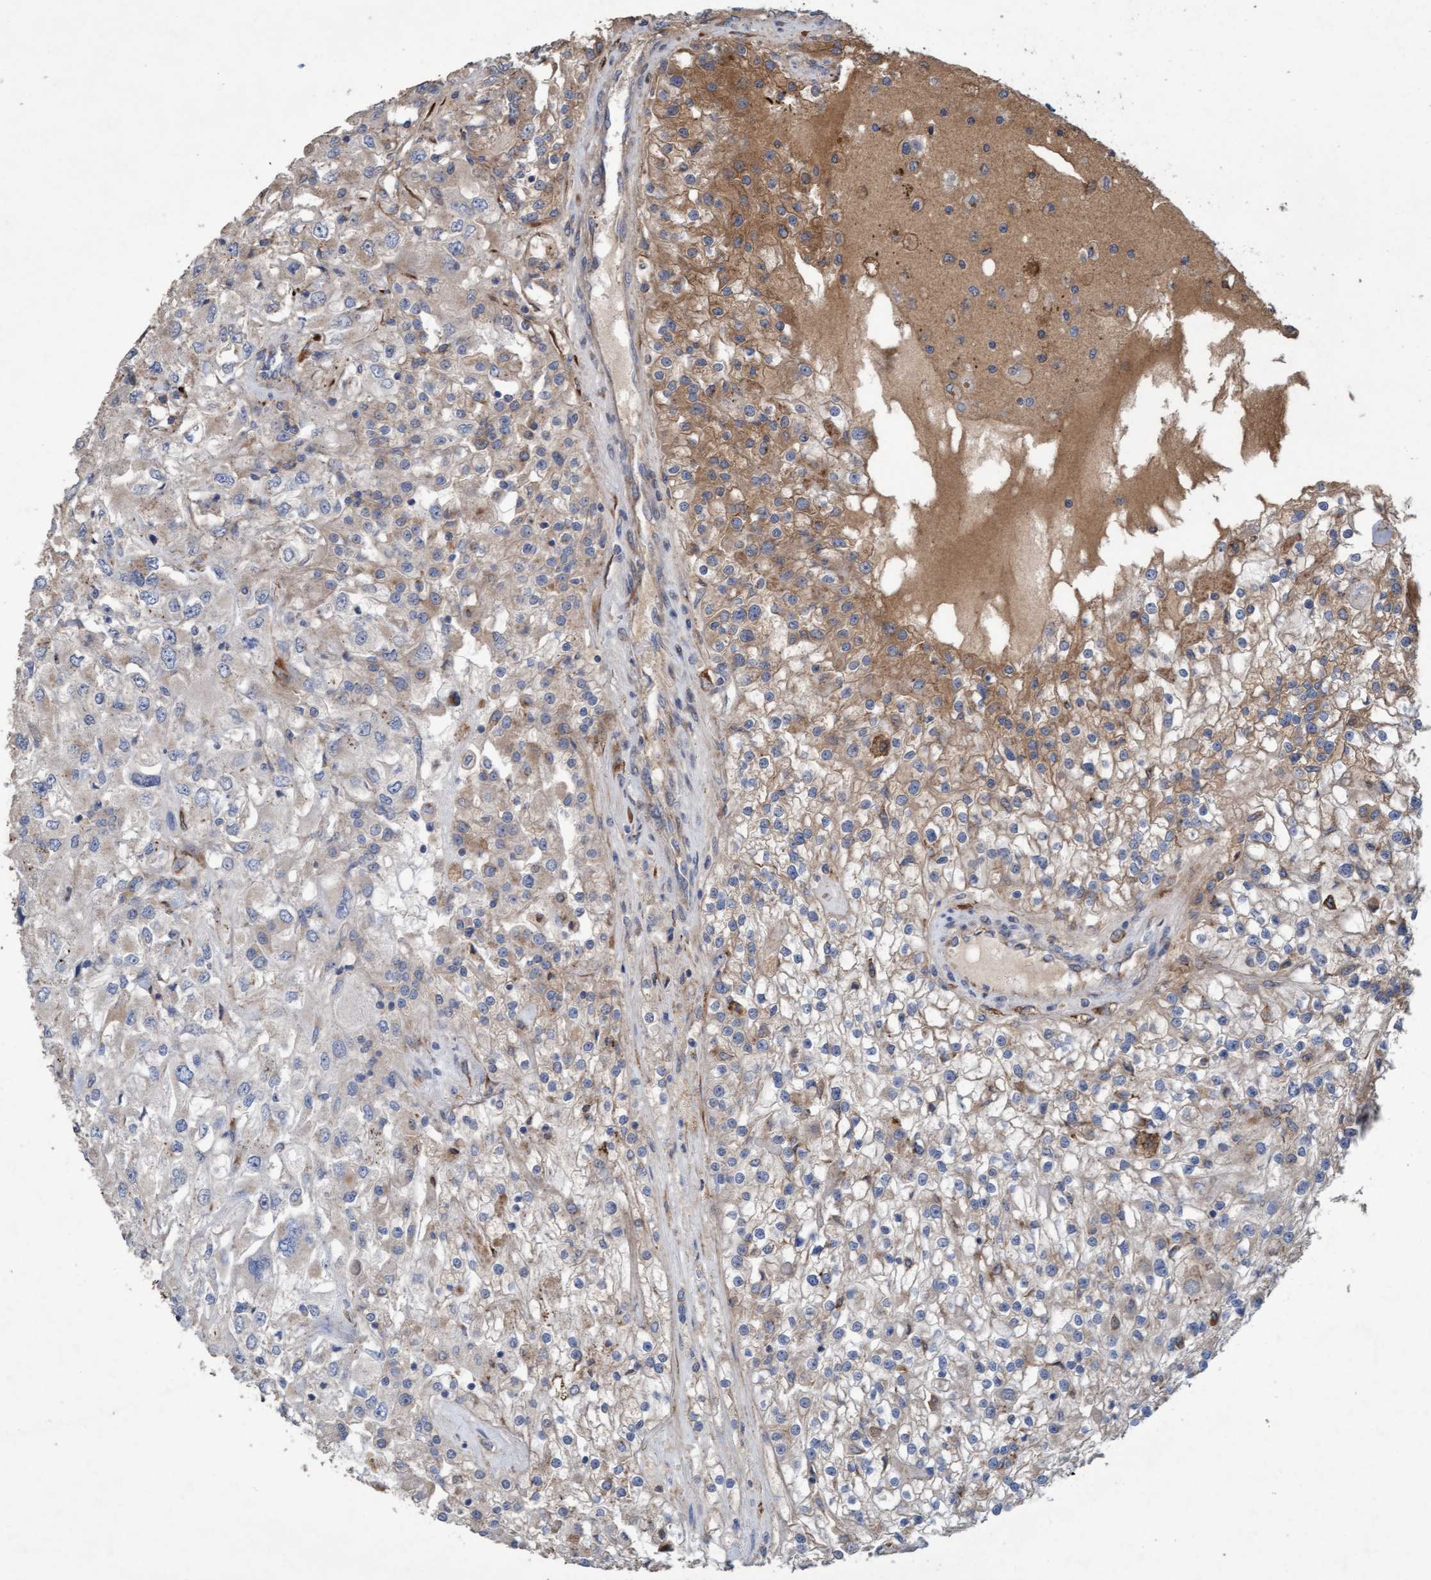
{"staining": {"intensity": "weak", "quantity": "25%-75%", "location": "cytoplasmic/membranous"}, "tissue": "renal cancer", "cell_type": "Tumor cells", "image_type": "cancer", "snomed": [{"axis": "morphology", "description": "Adenocarcinoma, NOS"}, {"axis": "topography", "description": "Kidney"}], "caption": "Immunohistochemistry of renal adenocarcinoma exhibits low levels of weak cytoplasmic/membranous staining in about 25%-75% of tumor cells. Using DAB (3,3'-diaminobenzidine) (brown) and hematoxylin (blue) stains, captured at high magnification using brightfield microscopy.", "gene": "DDHD2", "patient": {"sex": "female", "age": 52}}